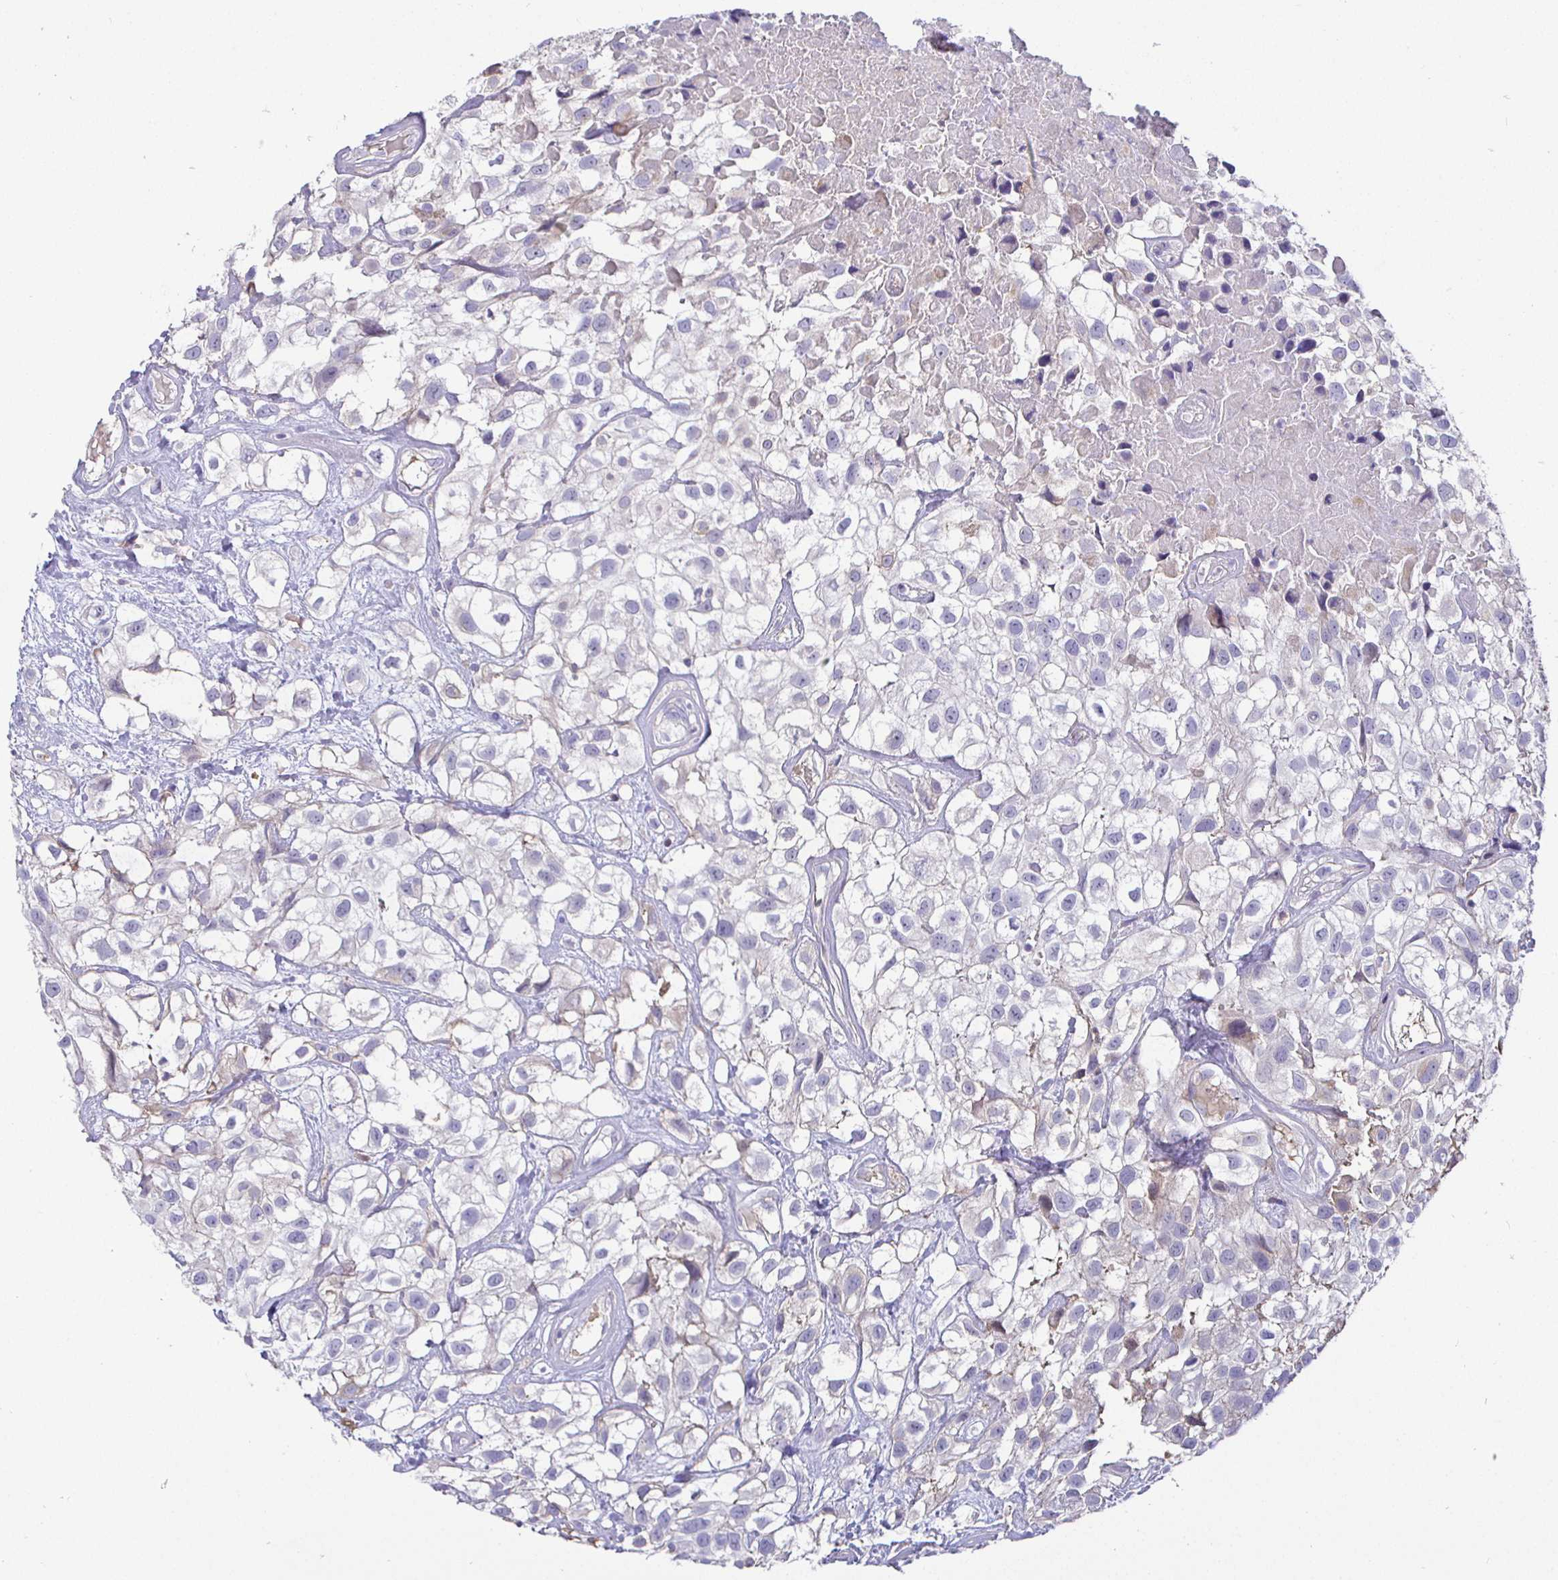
{"staining": {"intensity": "negative", "quantity": "none", "location": "none"}, "tissue": "urothelial cancer", "cell_type": "Tumor cells", "image_type": "cancer", "snomed": [{"axis": "morphology", "description": "Urothelial carcinoma, High grade"}, {"axis": "topography", "description": "Urinary bladder"}], "caption": "IHC photomicrograph of neoplastic tissue: human urothelial cancer stained with DAB reveals no significant protein expression in tumor cells.", "gene": "SIRPA", "patient": {"sex": "male", "age": 56}}